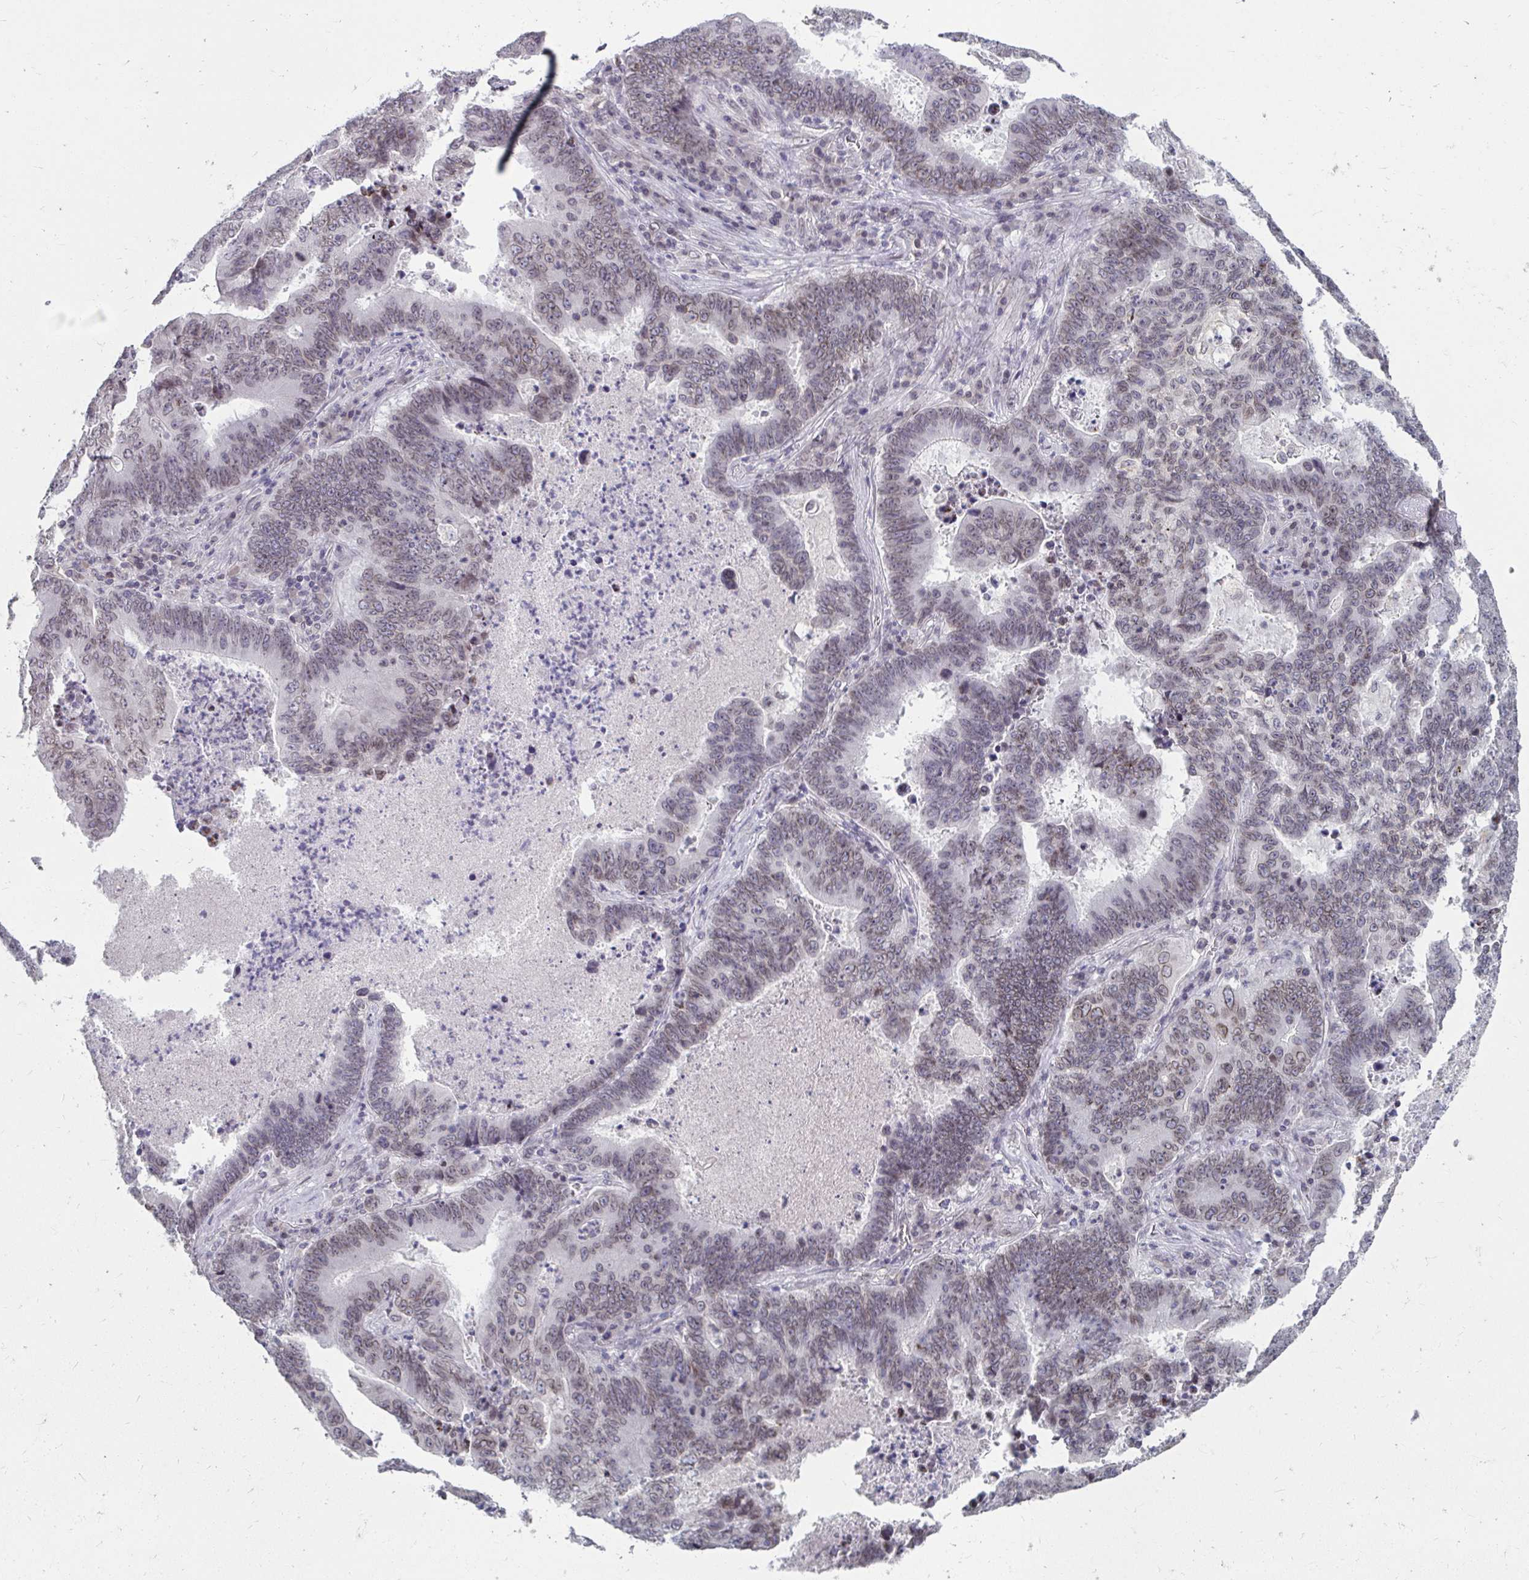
{"staining": {"intensity": "moderate", "quantity": ">75%", "location": "cytoplasmic/membranous,nuclear"}, "tissue": "lung cancer", "cell_type": "Tumor cells", "image_type": "cancer", "snomed": [{"axis": "morphology", "description": "Aneuploidy"}, {"axis": "morphology", "description": "Adenocarcinoma, NOS"}, {"axis": "morphology", "description": "Adenocarcinoma primary or metastatic"}, {"axis": "topography", "description": "Lung"}], "caption": "About >75% of tumor cells in lung cancer (adenocarcinoma primary or metastatic) reveal moderate cytoplasmic/membranous and nuclear protein staining as visualized by brown immunohistochemical staining.", "gene": "NUP133", "patient": {"sex": "female", "age": 75}}